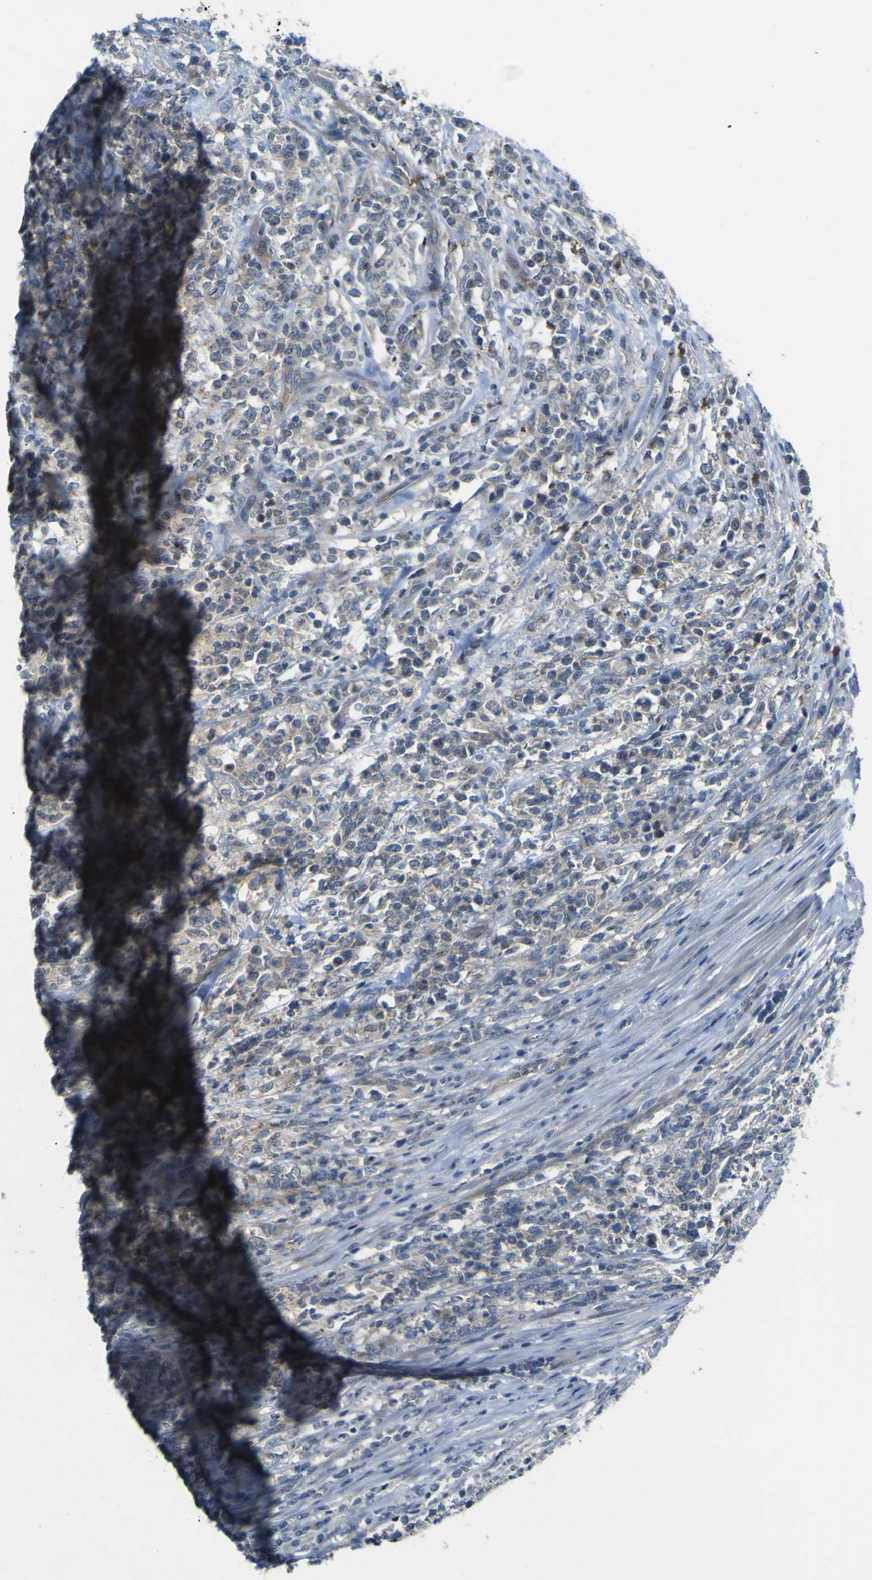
{"staining": {"intensity": "negative", "quantity": "none", "location": "none"}, "tissue": "lymphoma", "cell_type": "Tumor cells", "image_type": "cancer", "snomed": [{"axis": "morphology", "description": "Malignant lymphoma, non-Hodgkin's type, High grade"}, {"axis": "topography", "description": "Soft tissue"}], "caption": "A high-resolution photomicrograph shows immunohistochemistry (IHC) staining of malignant lymphoma, non-Hodgkin's type (high-grade), which displays no significant positivity in tumor cells. (DAB (3,3'-diaminobenzidine) immunohistochemistry with hematoxylin counter stain).", "gene": "LDLR", "patient": {"sex": "male", "age": 18}}